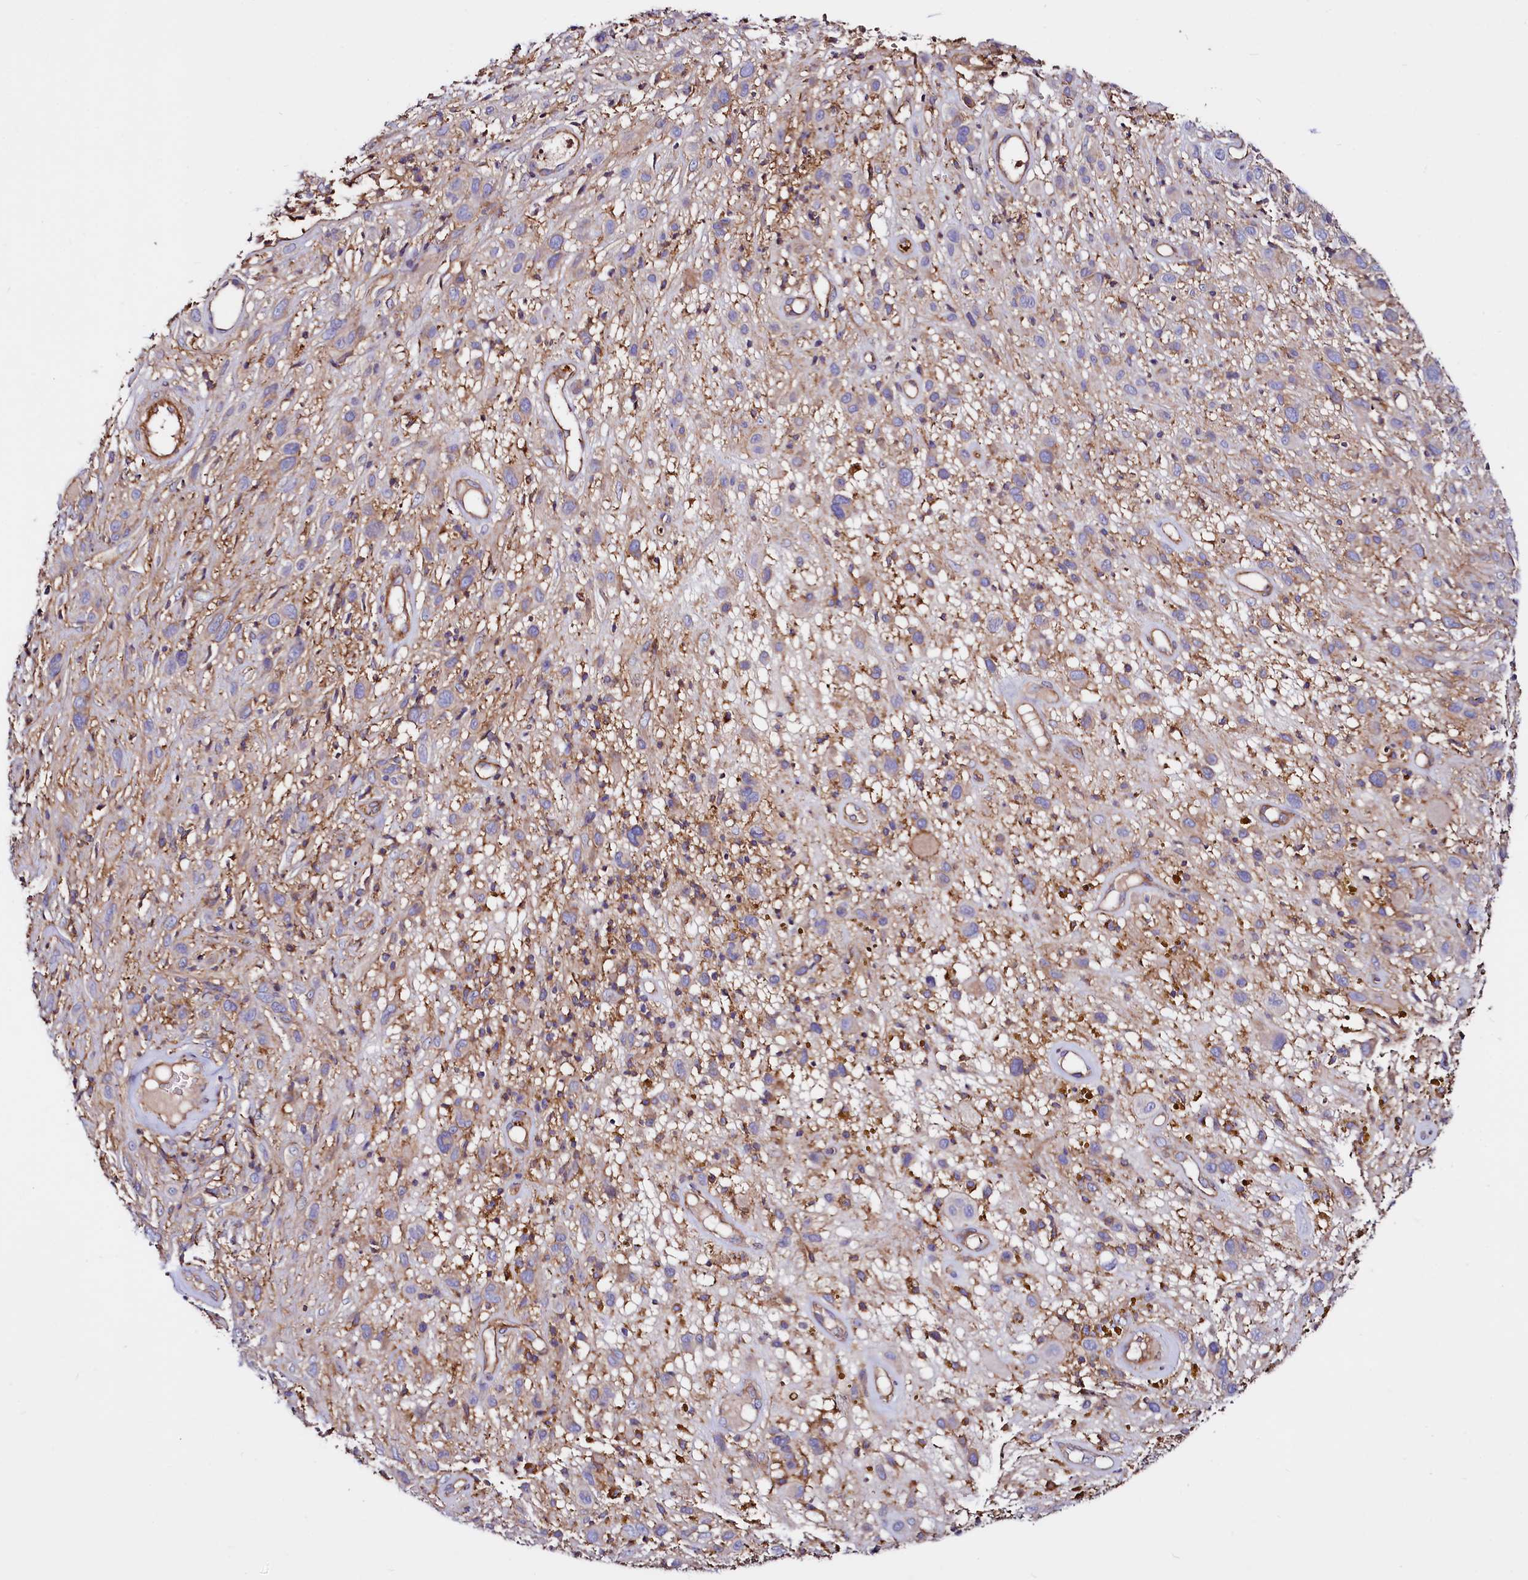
{"staining": {"intensity": "moderate", "quantity": "<25%", "location": "cytoplasmic/membranous"}, "tissue": "melanoma", "cell_type": "Tumor cells", "image_type": "cancer", "snomed": [{"axis": "morphology", "description": "Malignant melanoma, NOS"}, {"axis": "topography", "description": "Skin of trunk"}], "caption": "Moderate cytoplasmic/membranous protein positivity is seen in approximately <25% of tumor cells in melanoma.", "gene": "ANO6", "patient": {"sex": "male", "age": 71}}